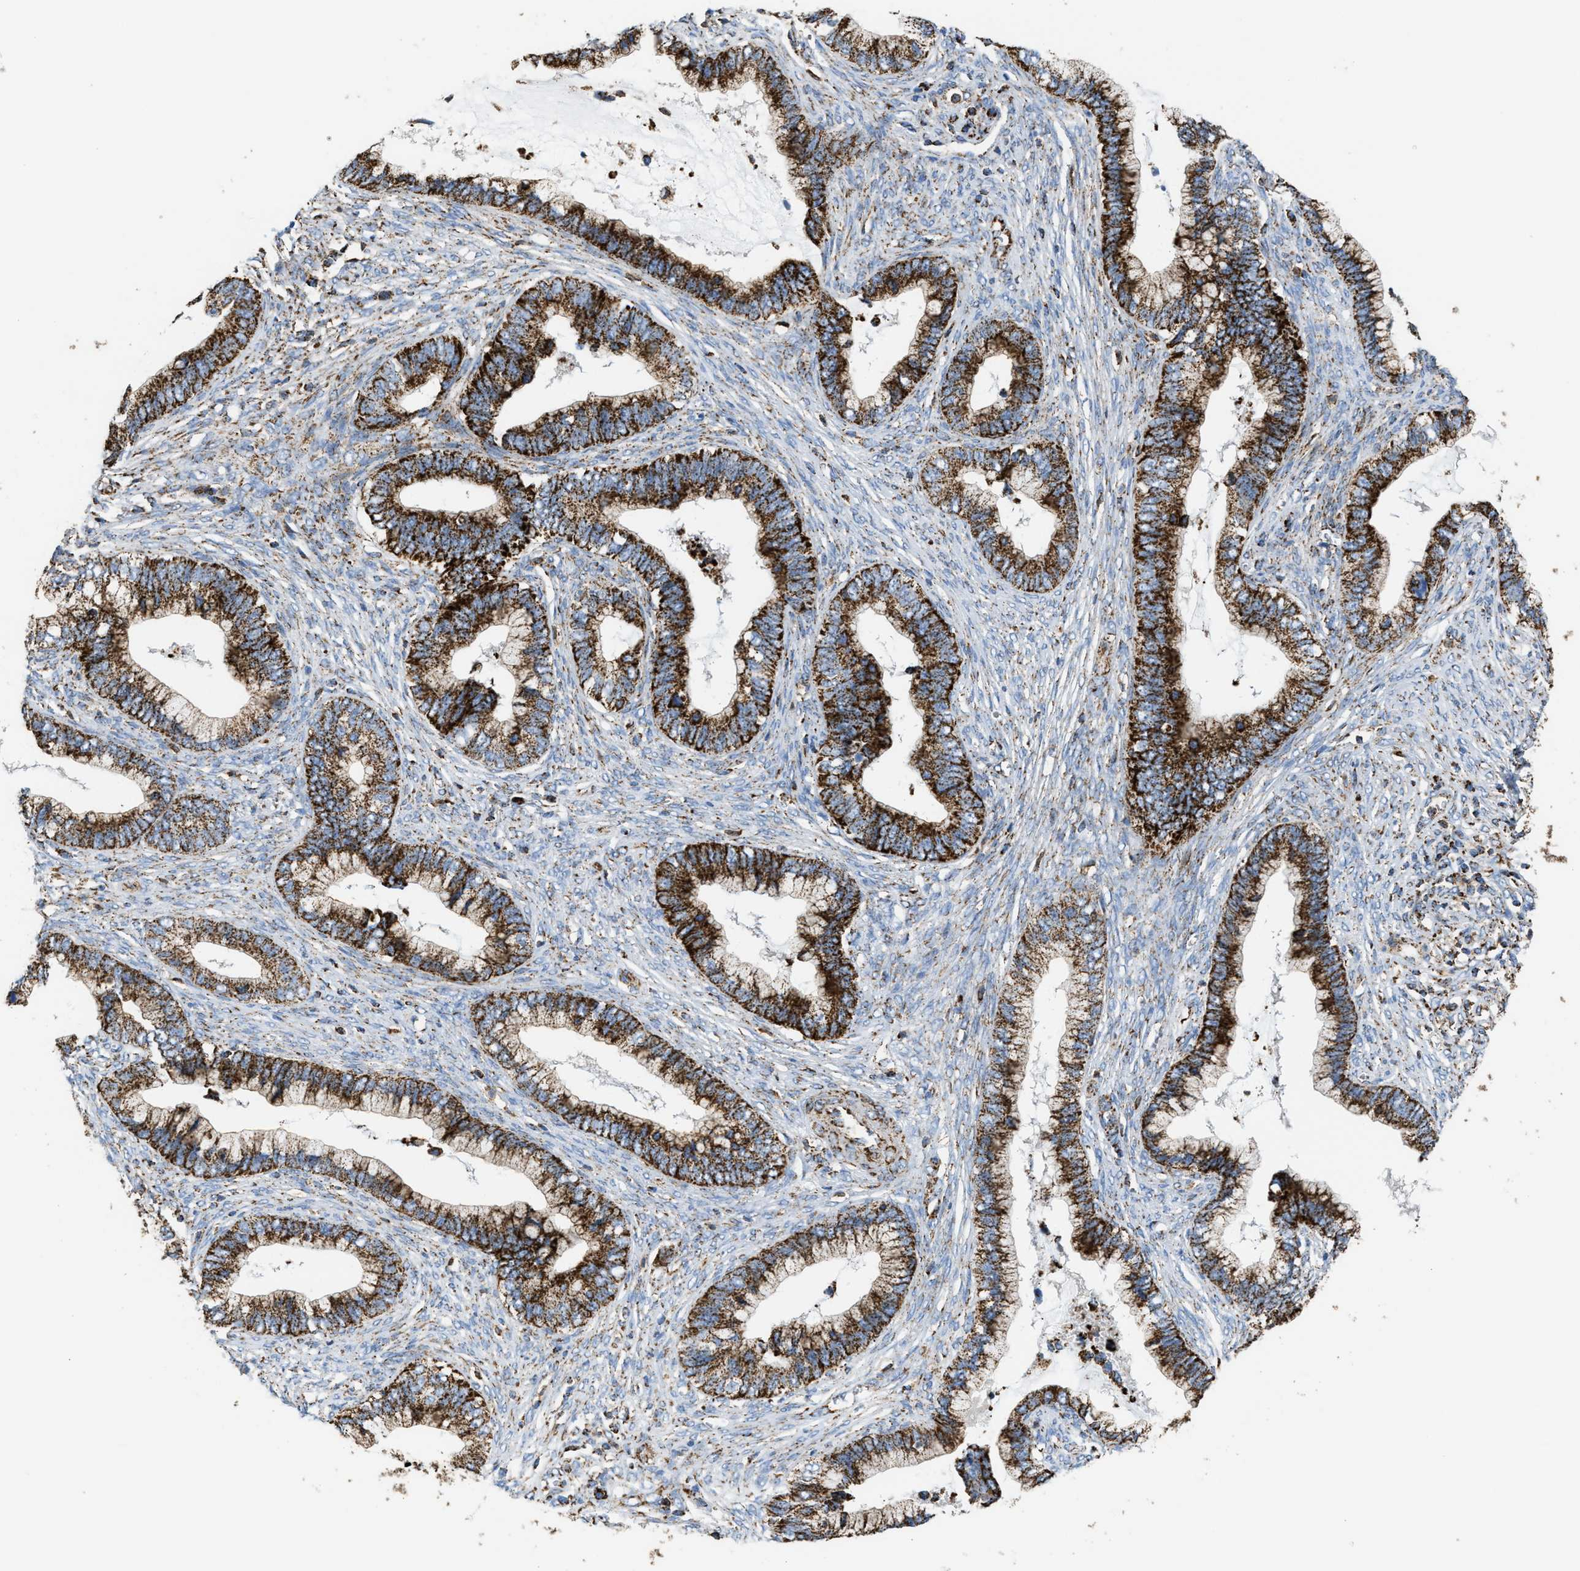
{"staining": {"intensity": "strong", "quantity": ">75%", "location": "cytoplasmic/membranous"}, "tissue": "cervical cancer", "cell_type": "Tumor cells", "image_type": "cancer", "snomed": [{"axis": "morphology", "description": "Adenocarcinoma, NOS"}, {"axis": "topography", "description": "Cervix"}], "caption": "This photomicrograph demonstrates adenocarcinoma (cervical) stained with immunohistochemistry to label a protein in brown. The cytoplasmic/membranous of tumor cells show strong positivity for the protein. Nuclei are counter-stained blue.", "gene": "ECHS1", "patient": {"sex": "female", "age": 44}}